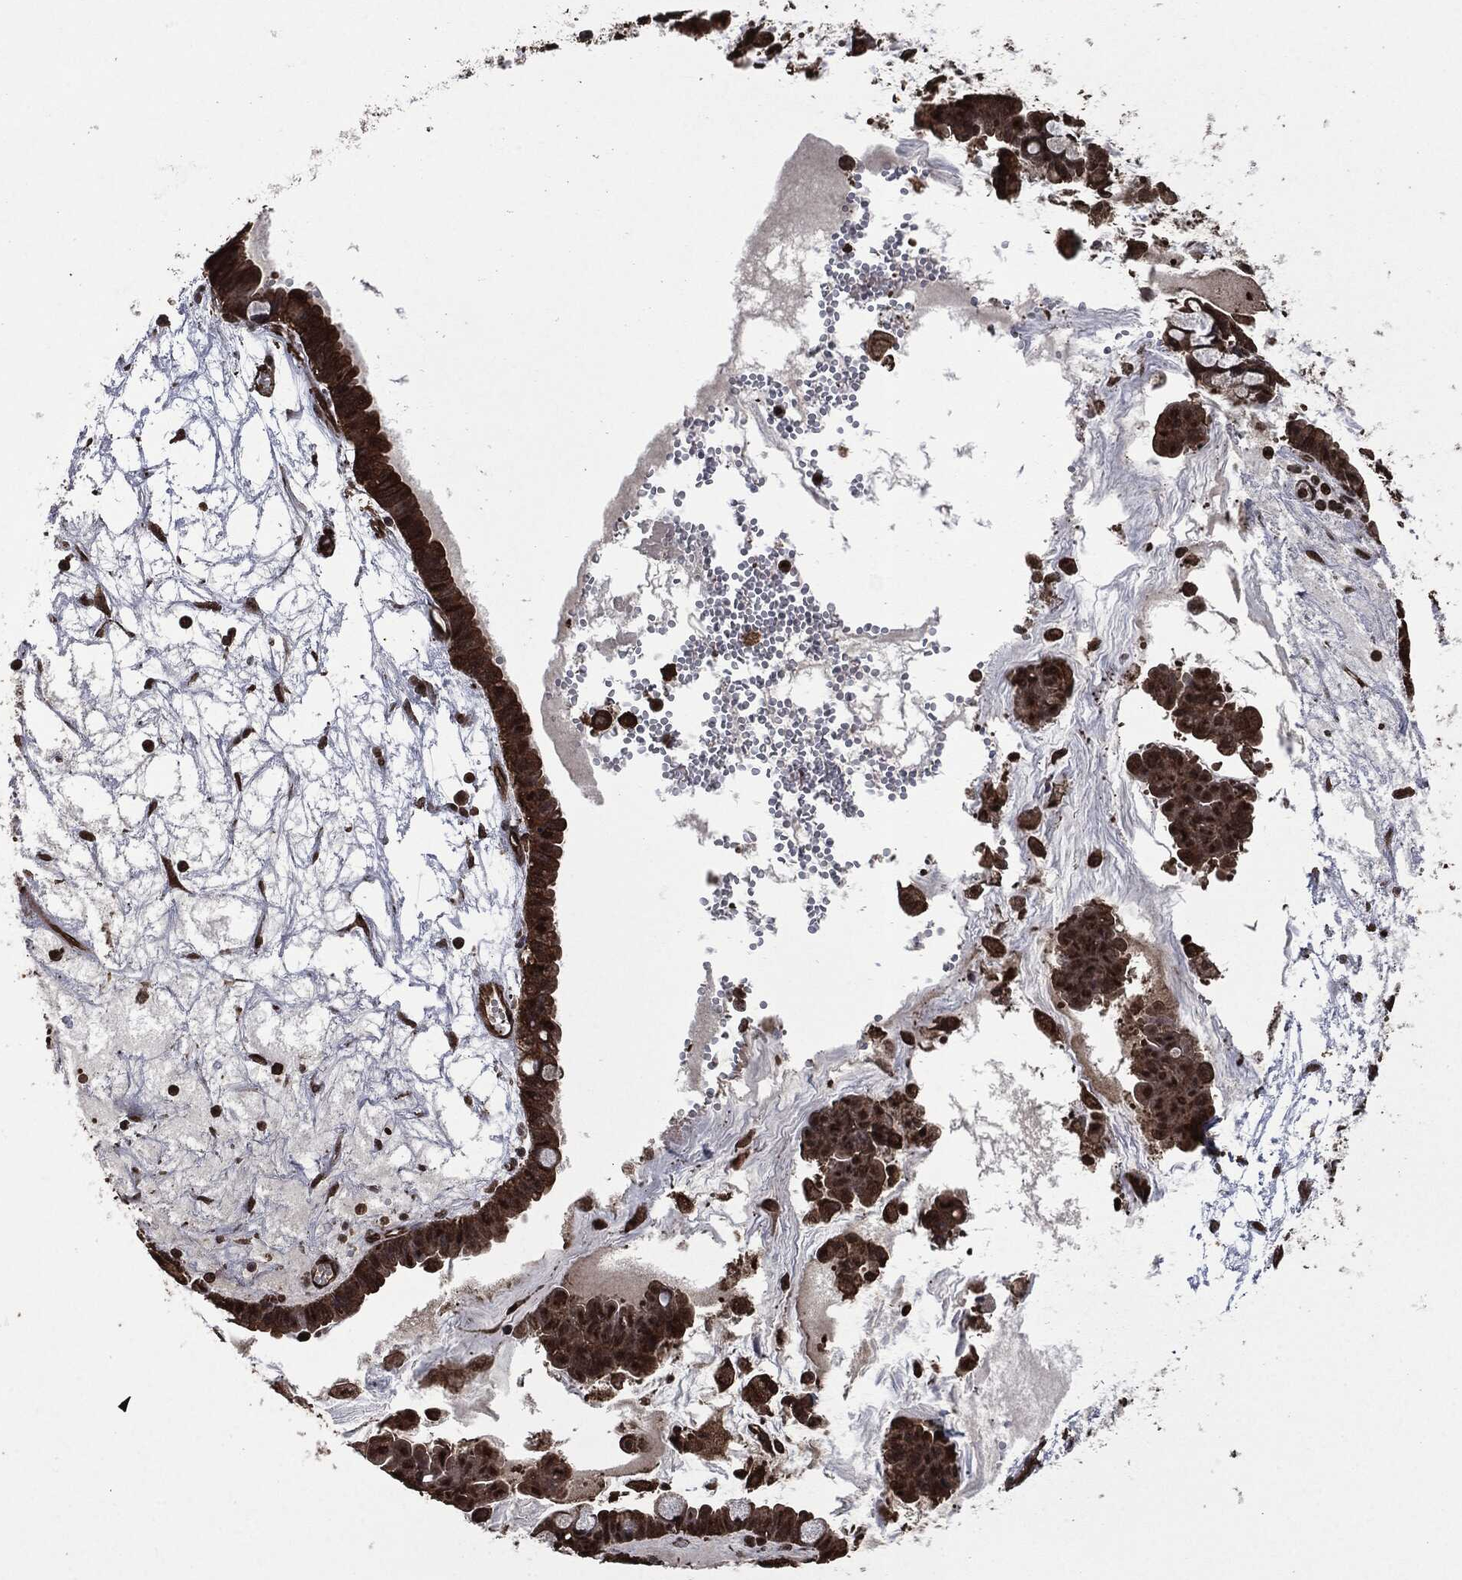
{"staining": {"intensity": "strong", "quantity": ">75%", "location": "cytoplasmic/membranous"}, "tissue": "ovarian cancer", "cell_type": "Tumor cells", "image_type": "cancer", "snomed": [{"axis": "morphology", "description": "Cystadenocarcinoma, mucinous, NOS"}, {"axis": "topography", "description": "Ovary"}], "caption": "Protein expression analysis of human ovarian mucinous cystadenocarcinoma reveals strong cytoplasmic/membranous positivity in approximately >75% of tumor cells.", "gene": "HRAS", "patient": {"sex": "female", "age": 63}}